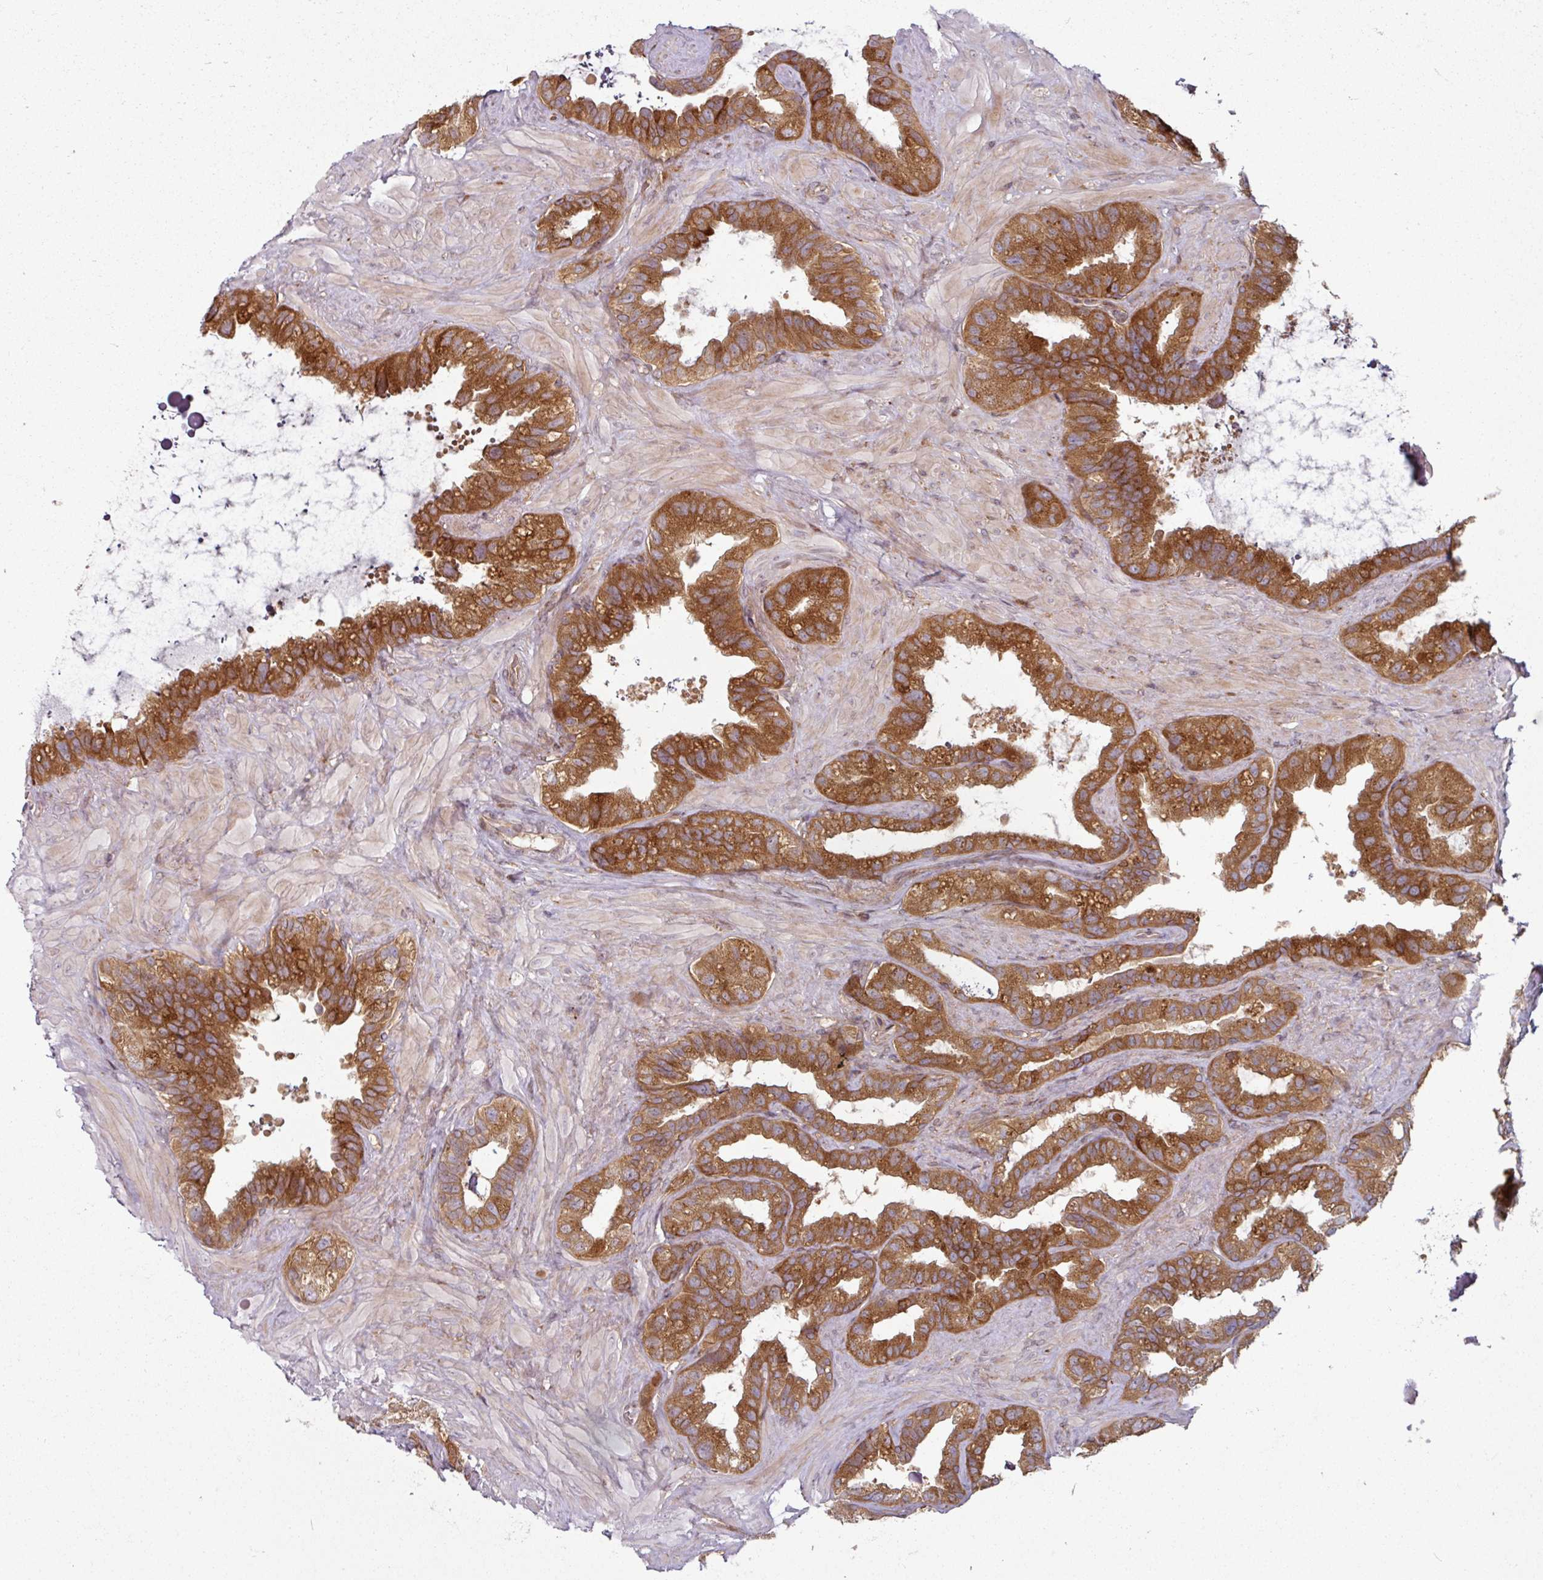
{"staining": {"intensity": "strong", "quantity": ">75%", "location": "cytoplasmic/membranous"}, "tissue": "seminal vesicle", "cell_type": "Glandular cells", "image_type": "normal", "snomed": [{"axis": "morphology", "description": "Normal tissue, NOS"}, {"axis": "topography", "description": "Seminal veicle"}, {"axis": "topography", "description": "Peripheral nerve tissue"}], "caption": "This image demonstrates immunohistochemistry (IHC) staining of unremarkable human seminal vesicle, with high strong cytoplasmic/membranous expression in approximately >75% of glandular cells.", "gene": "RAB5A", "patient": {"sex": "male", "age": 76}}